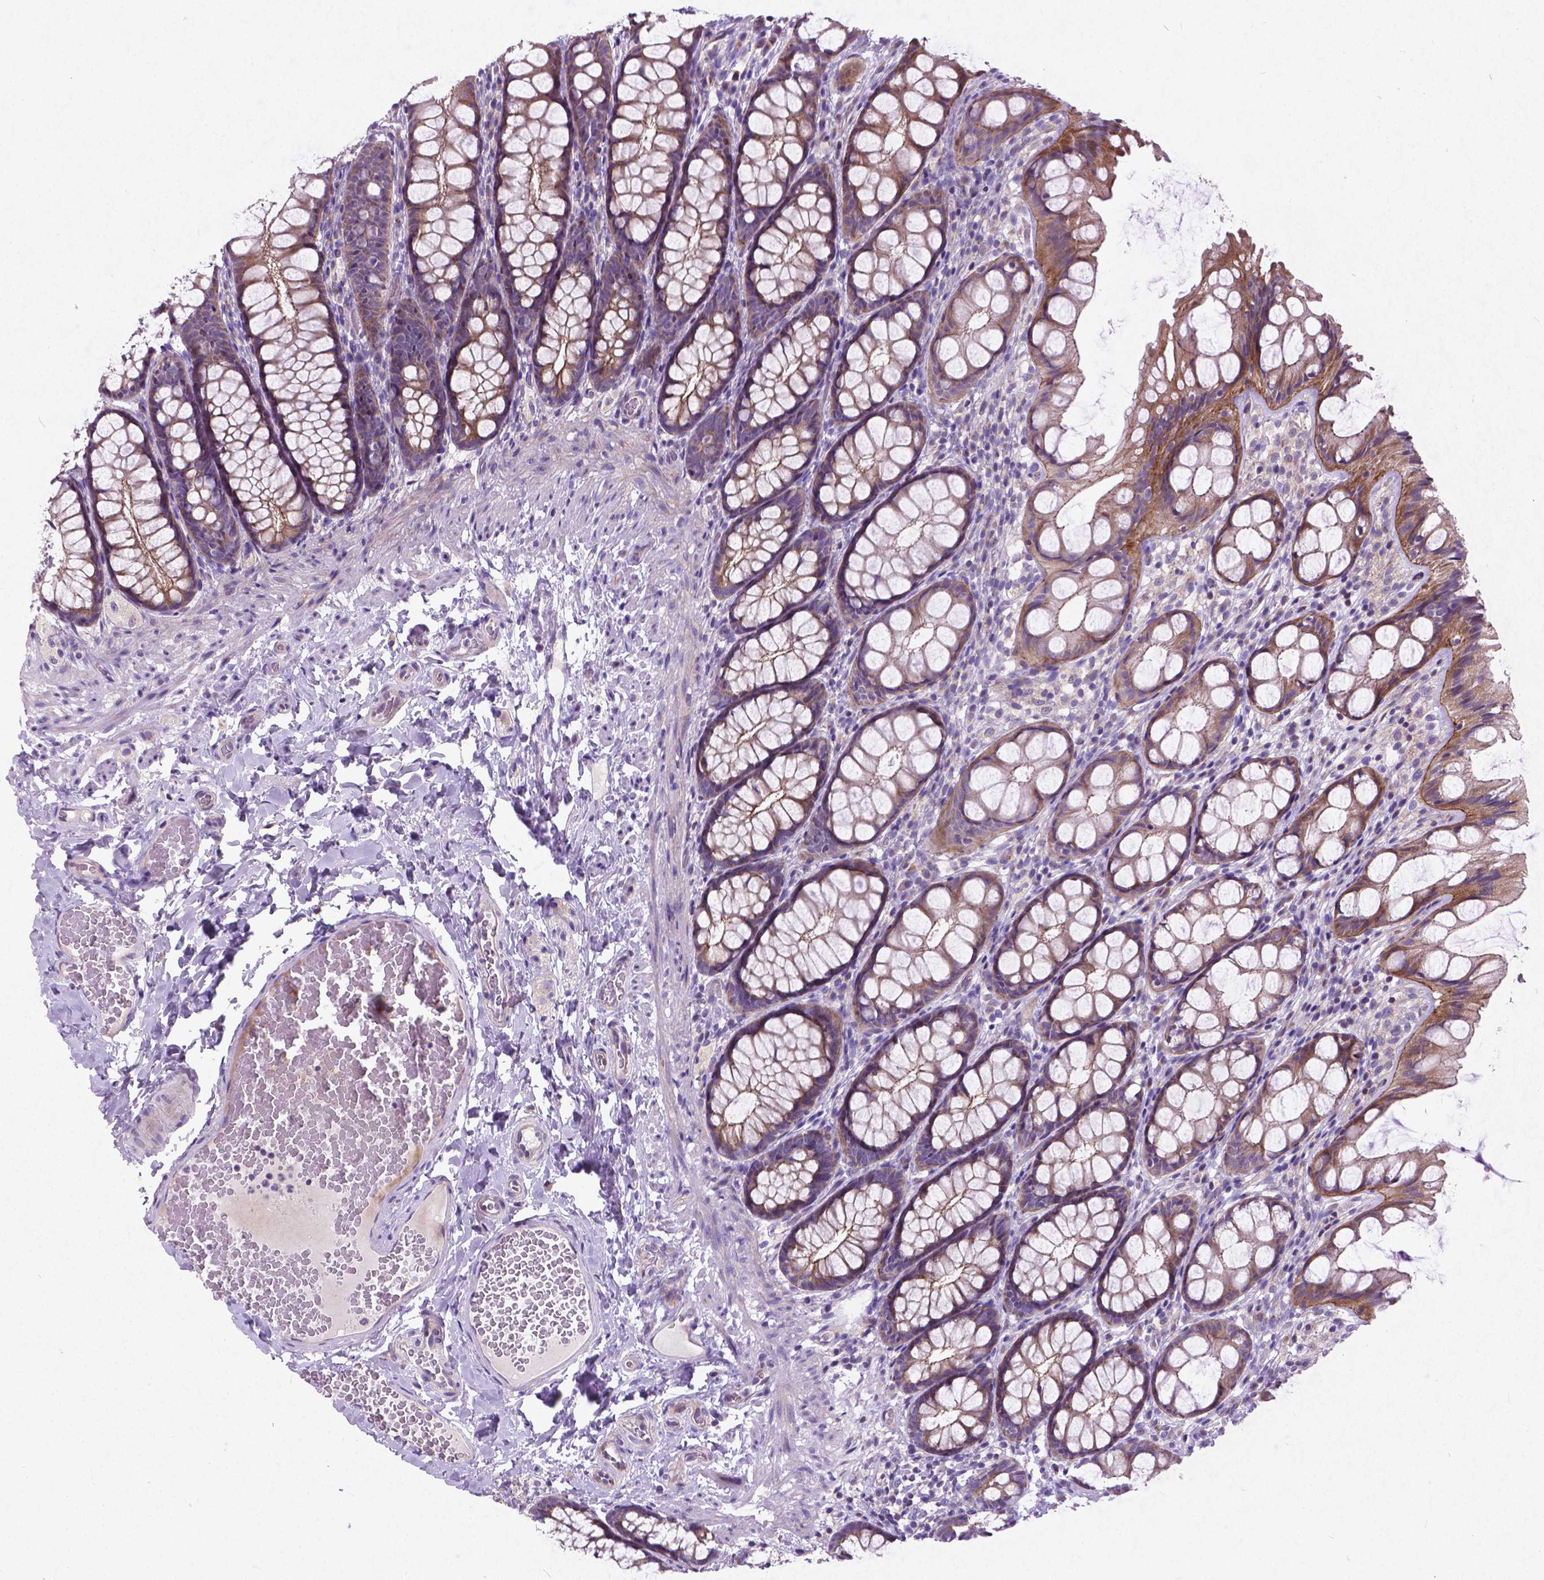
{"staining": {"intensity": "weak", "quantity": "25%-75%", "location": "cytoplasmic/membranous"}, "tissue": "colon", "cell_type": "Endothelial cells", "image_type": "normal", "snomed": [{"axis": "morphology", "description": "Normal tissue, NOS"}, {"axis": "topography", "description": "Colon"}], "caption": "Brown immunohistochemical staining in benign colon demonstrates weak cytoplasmic/membranous expression in about 25%-75% of endothelial cells. The protein is stained brown, and the nuclei are stained in blue (DAB IHC with brightfield microscopy, high magnification).", "gene": "ATG4D", "patient": {"sex": "male", "age": 47}}